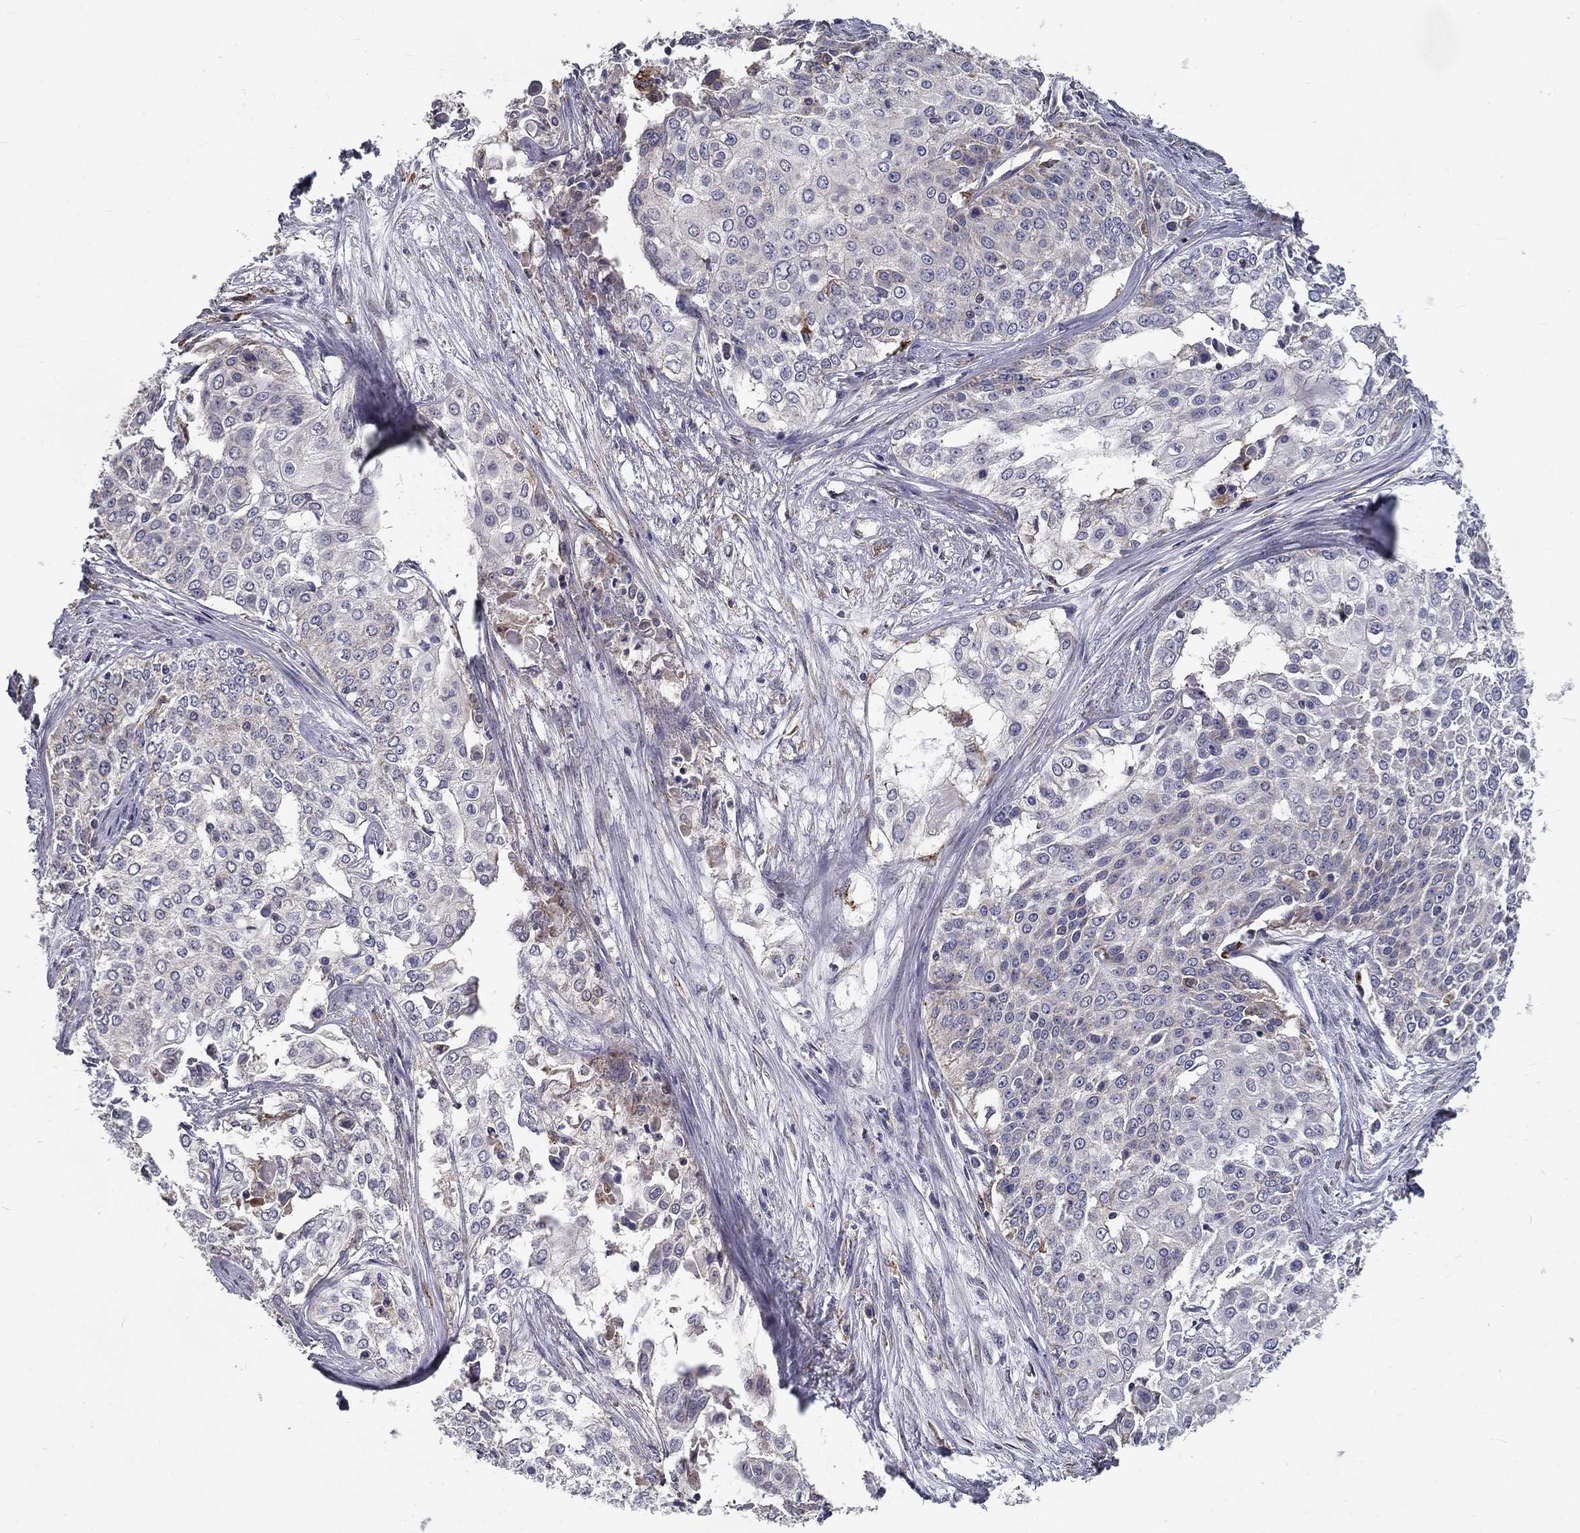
{"staining": {"intensity": "moderate", "quantity": "<25%", "location": "cytoplasmic/membranous"}, "tissue": "cervical cancer", "cell_type": "Tumor cells", "image_type": "cancer", "snomed": [{"axis": "morphology", "description": "Squamous cell carcinoma, NOS"}, {"axis": "topography", "description": "Cervix"}], "caption": "A brown stain shows moderate cytoplasmic/membranous expression of a protein in cervical cancer (squamous cell carcinoma) tumor cells.", "gene": "ALDH4A1", "patient": {"sex": "female", "age": 39}}